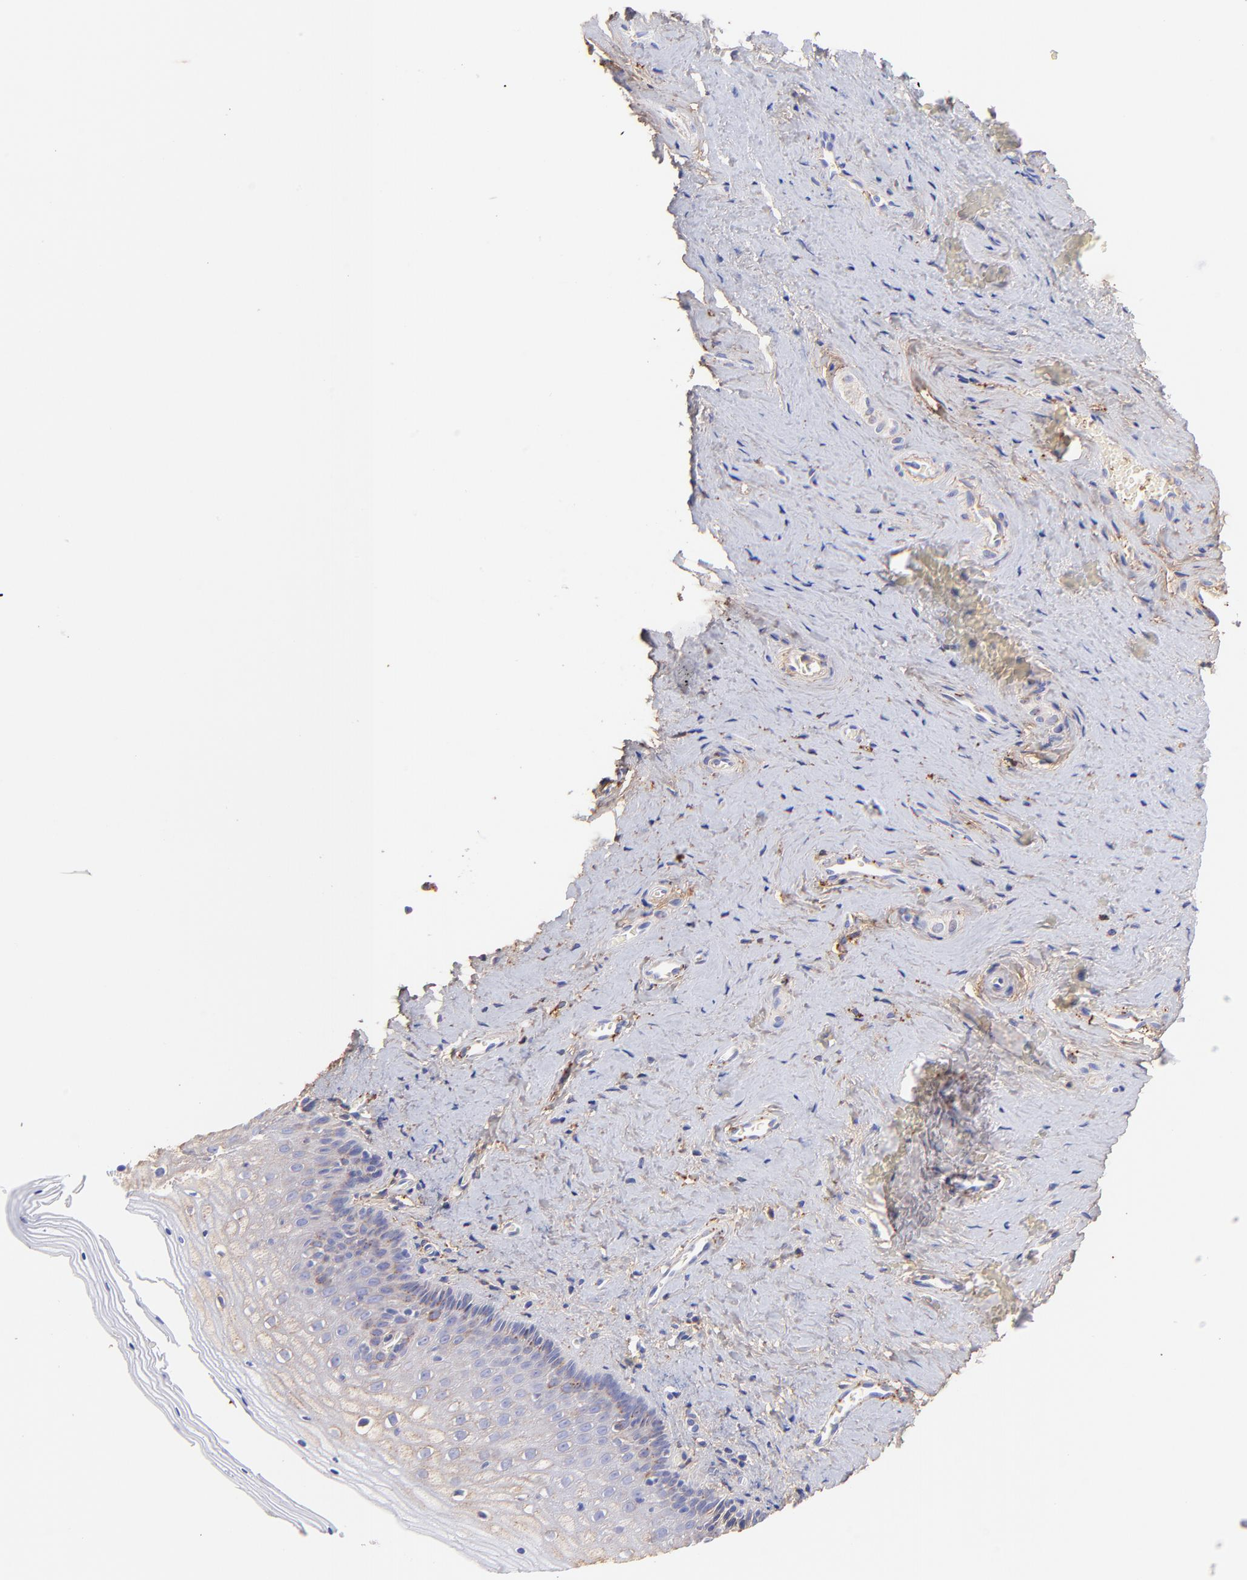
{"staining": {"intensity": "weak", "quantity": ">75%", "location": "cytoplasmic/membranous"}, "tissue": "vagina", "cell_type": "Squamous epithelial cells", "image_type": "normal", "snomed": [{"axis": "morphology", "description": "Normal tissue, NOS"}, {"axis": "topography", "description": "Vagina"}], "caption": "Immunohistochemical staining of normal human vagina demonstrates weak cytoplasmic/membranous protein staining in approximately >75% of squamous epithelial cells.", "gene": "BGN", "patient": {"sex": "female", "age": 46}}